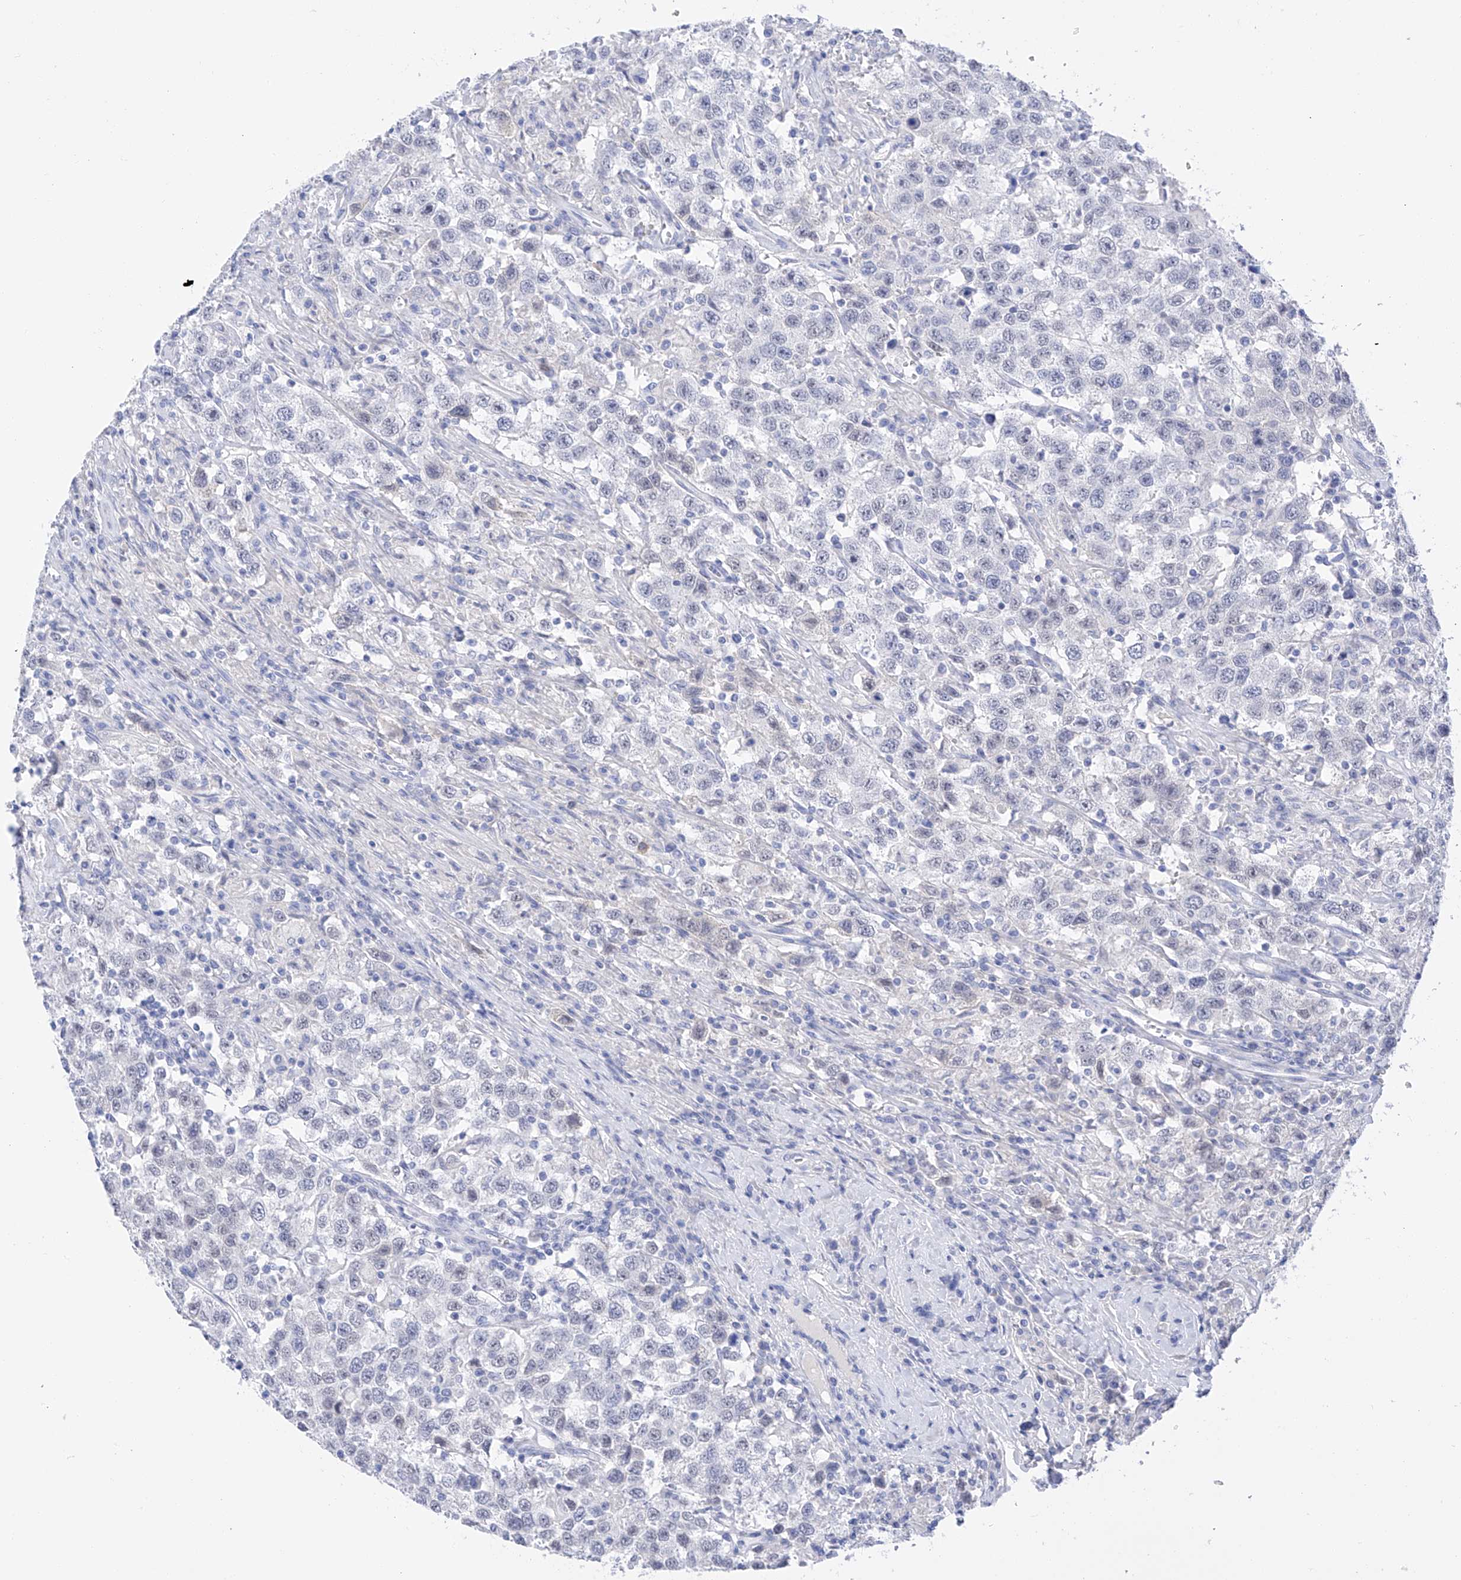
{"staining": {"intensity": "negative", "quantity": "none", "location": "none"}, "tissue": "testis cancer", "cell_type": "Tumor cells", "image_type": "cancer", "snomed": [{"axis": "morphology", "description": "Seminoma, NOS"}, {"axis": "topography", "description": "Testis"}], "caption": "IHC of human testis cancer demonstrates no expression in tumor cells.", "gene": "FLG", "patient": {"sex": "male", "age": 41}}